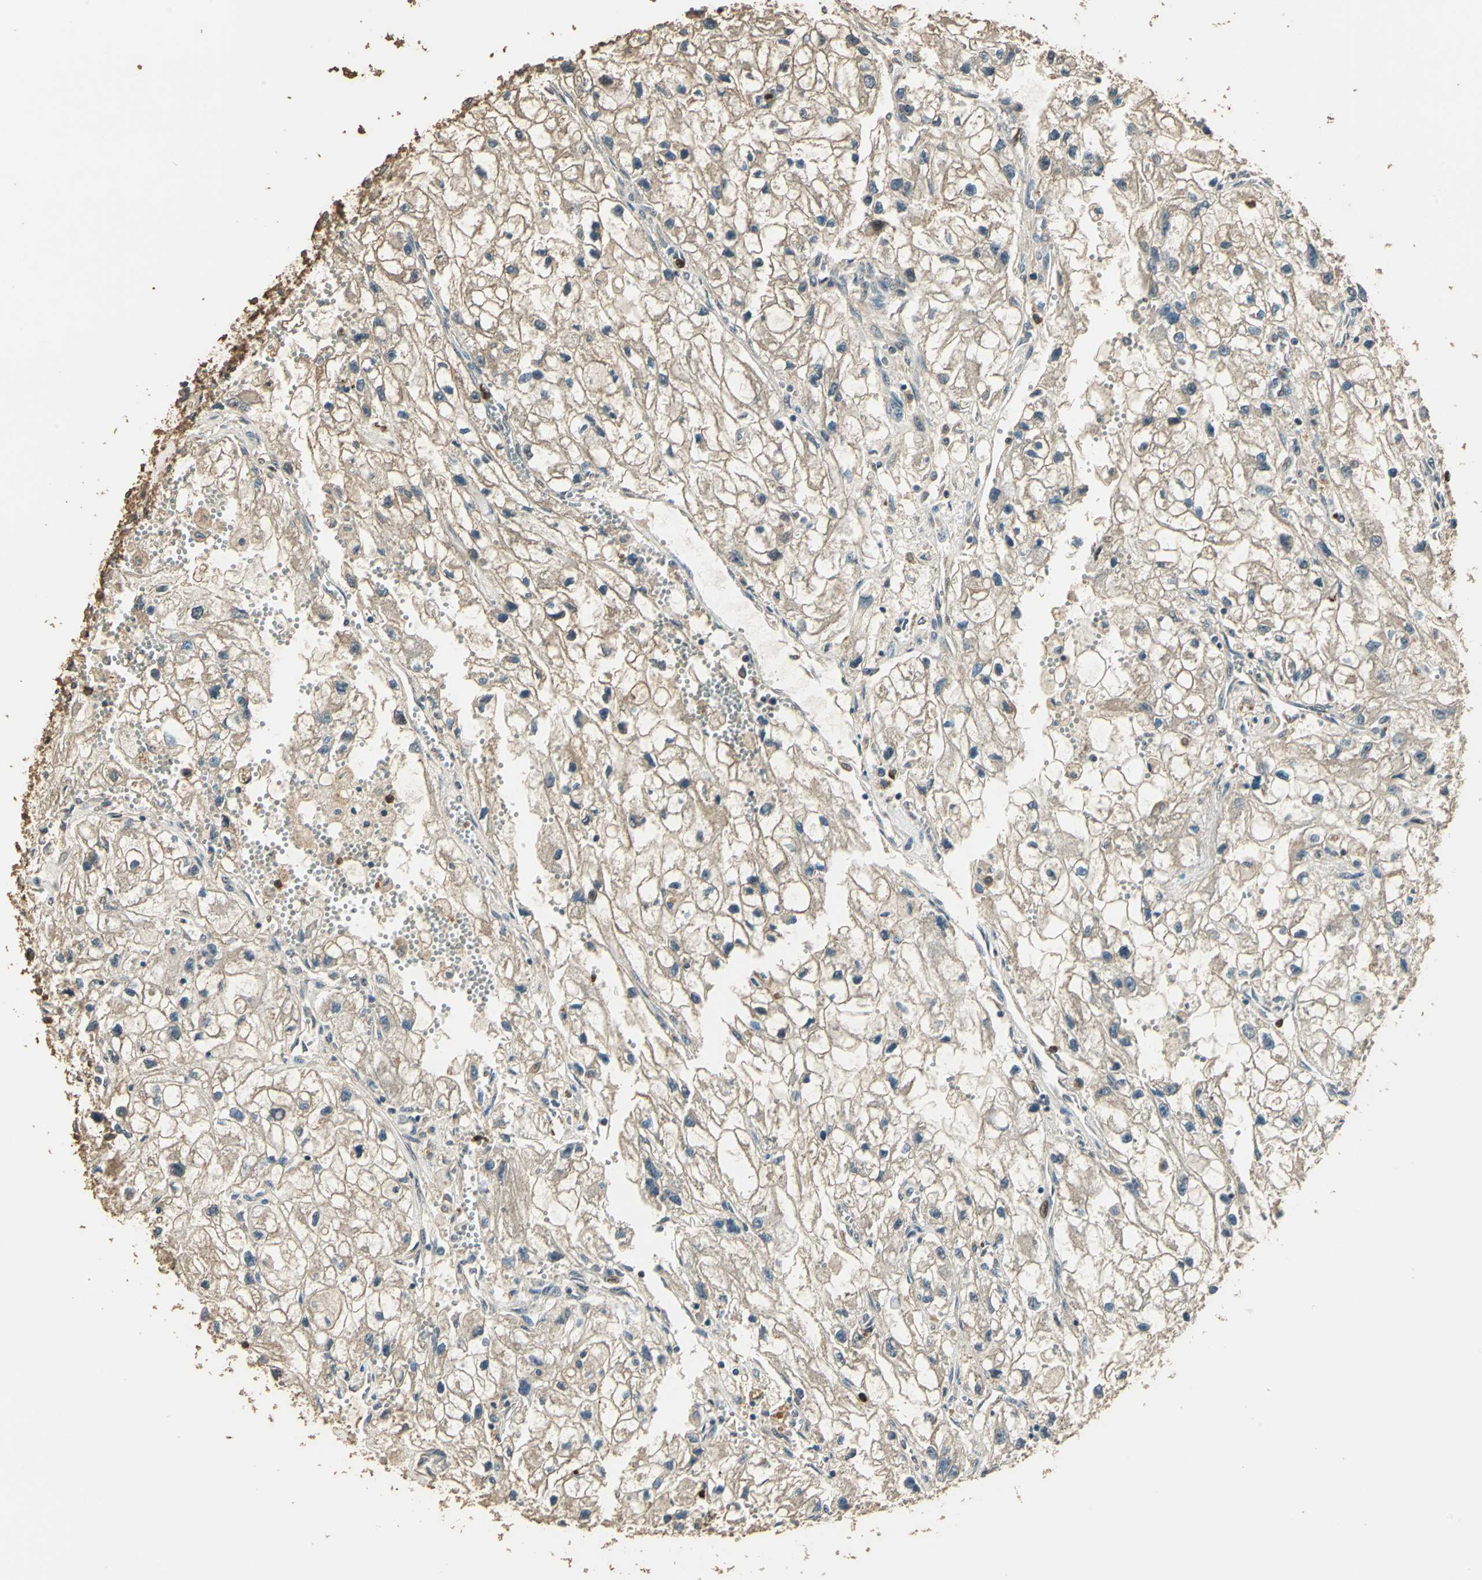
{"staining": {"intensity": "weak", "quantity": ">75%", "location": "cytoplasmic/membranous"}, "tissue": "renal cancer", "cell_type": "Tumor cells", "image_type": "cancer", "snomed": [{"axis": "morphology", "description": "Adenocarcinoma, NOS"}, {"axis": "topography", "description": "Kidney"}], "caption": "The photomicrograph displays immunohistochemical staining of renal cancer. There is weak cytoplasmic/membranous staining is identified in about >75% of tumor cells.", "gene": "TMPRSS4", "patient": {"sex": "female", "age": 70}}